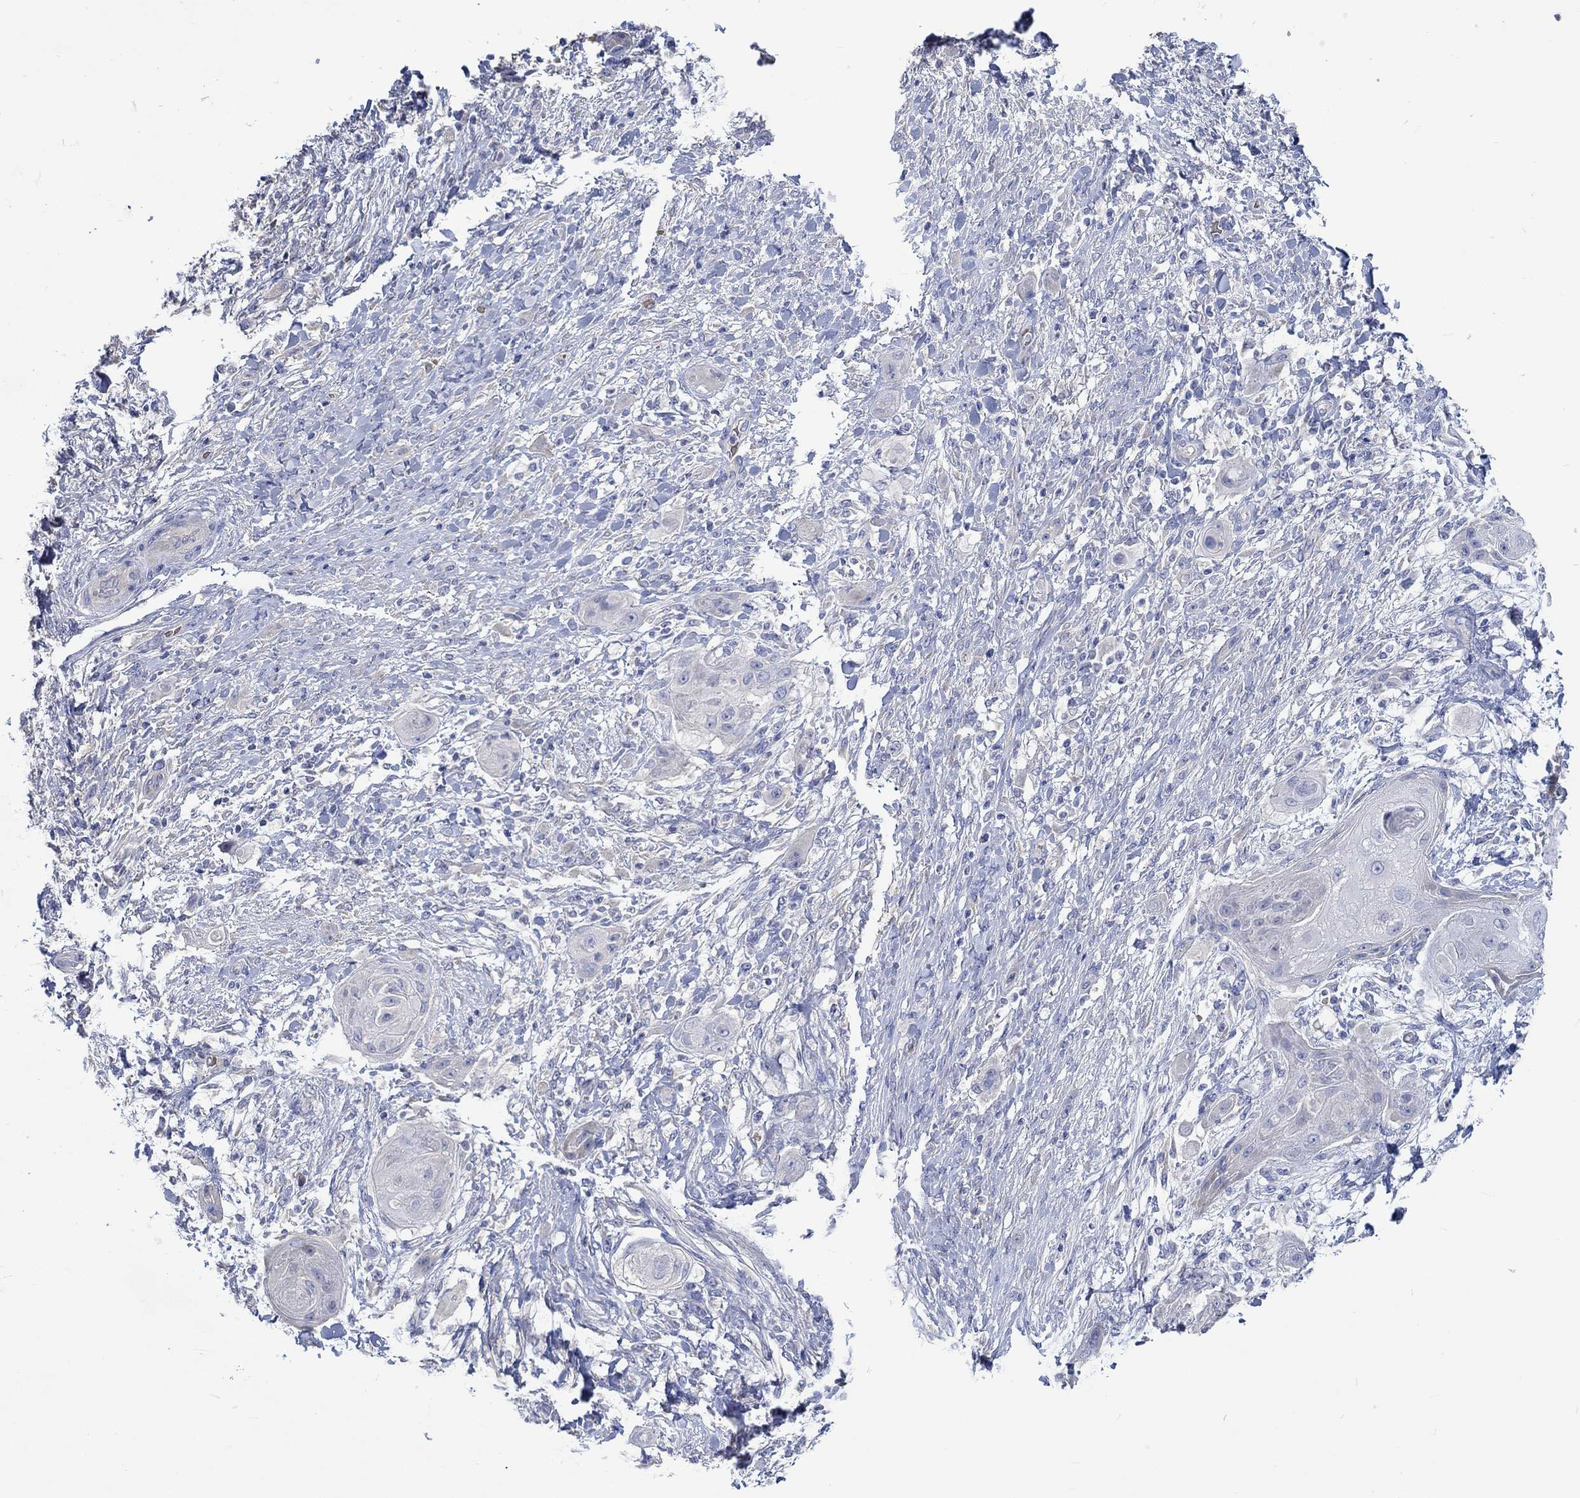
{"staining": {"intensity": "negative", "quantity": "none", "location": "none"}, "tissue": "skin cancer", "cell_type": "Tumor cells", "image_type": "cancer", "snomed": [{"axis": "morphology", "description": "Squamous cell carcinoma, NOS"}, {"axis": "topography", "description": "Skin"}], "caption": "An immunohistochemistry micrograph of skin cancer (squamous cell carcinoma) is shown. There is no staining in tumor cells of skin cancer (squamous cell carcinoma).", "gene": "KCNA1", "patient": {"sex": "male", "age": 62}}